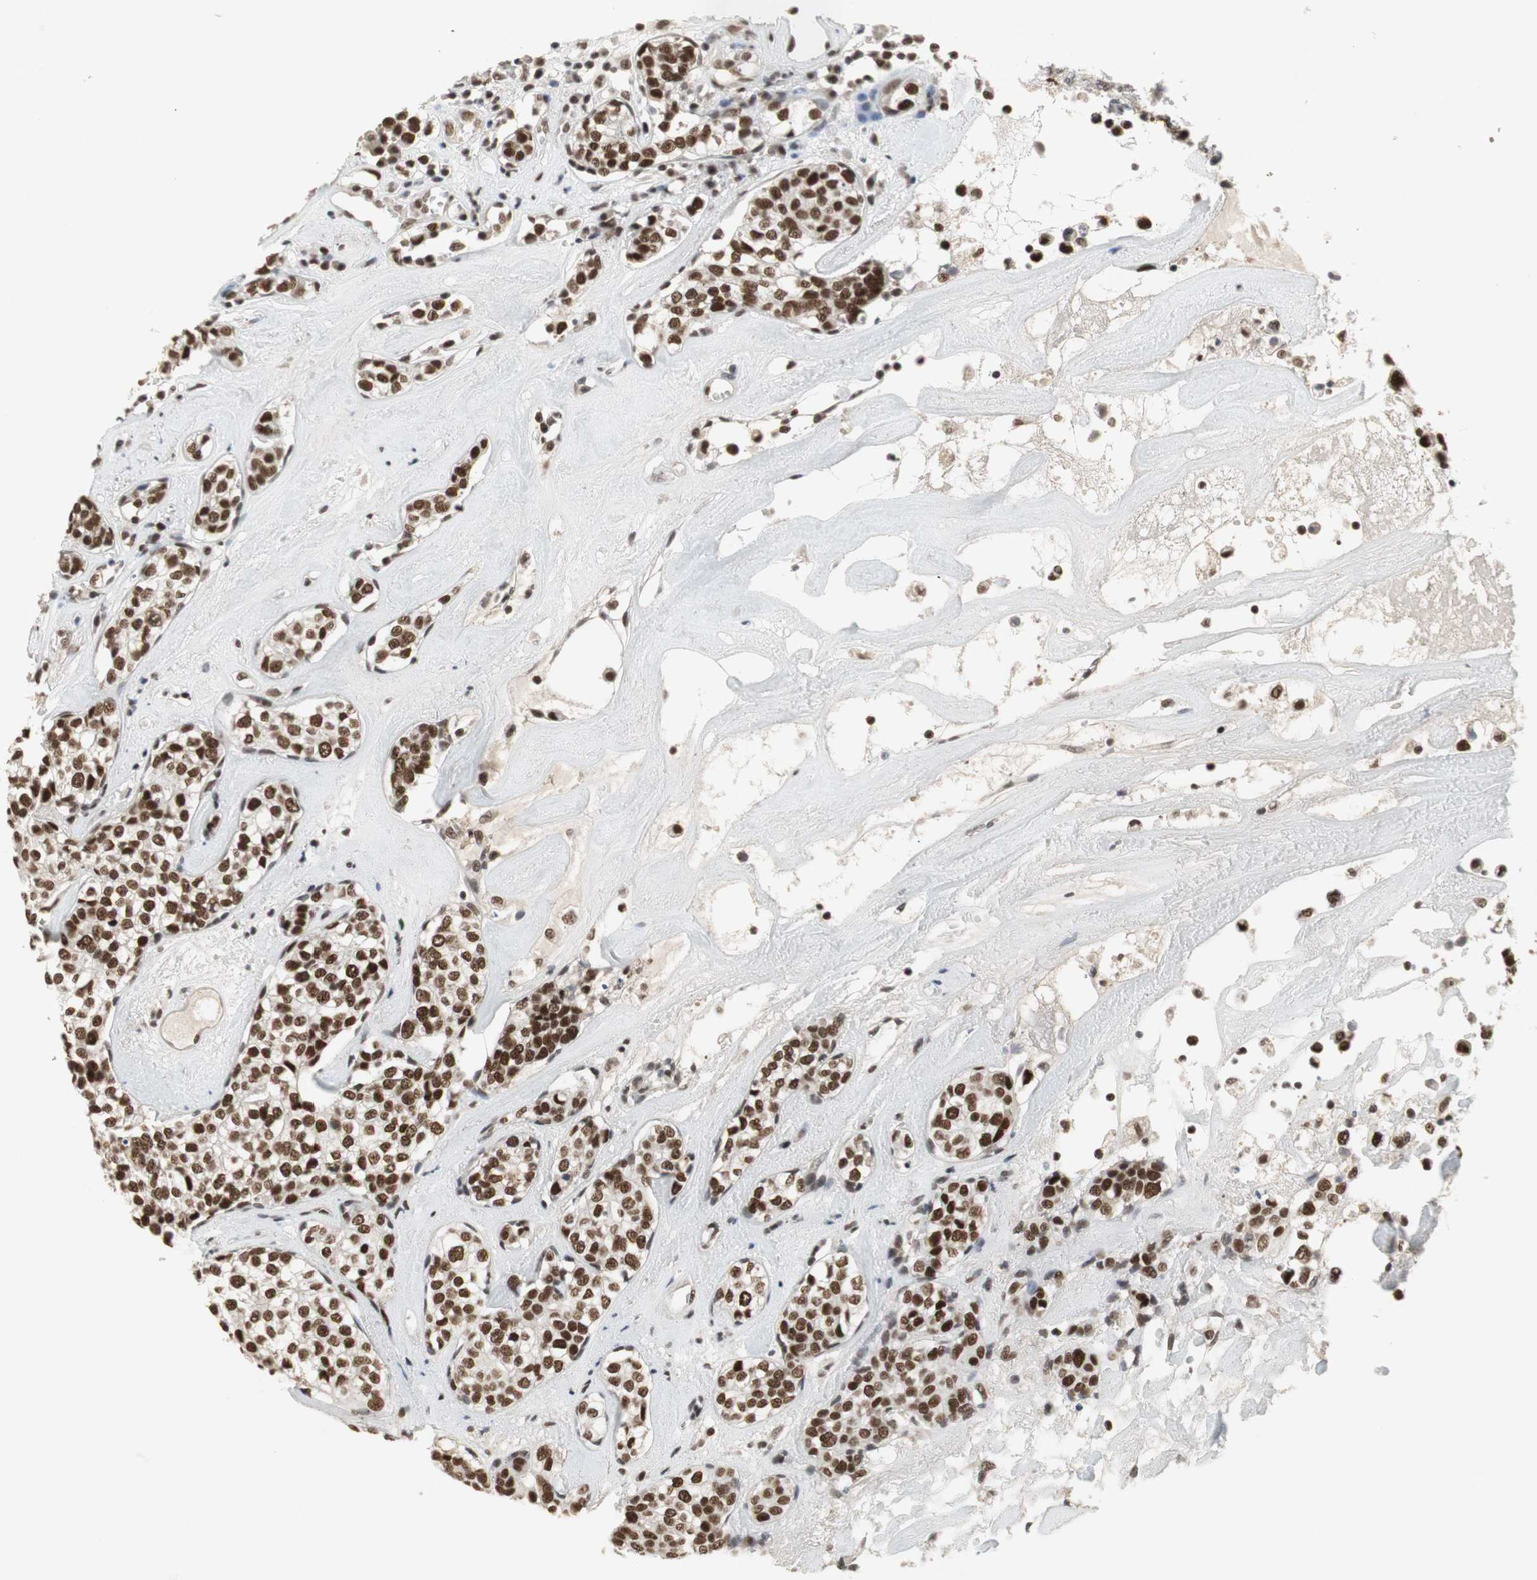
{"staining": {"intensity": "strong", "quantity": ">75%", "location": "nuclear"}, "tissue": "head and neck cancer", "cell_type": "Tumor cells", "image_type": "cancer", "snomed": [{"axis": "morphology", "description": "Adenocarcinoma, NOS"}, {"axis": "topography", "description": "Salivary gland"}, {"axis": "topography", "description": "Head-Neck"}], "caption": "DAB immunohistochemical staining of human head and neck cancer demonstrates strong nuclear protein staining in about >75% of tumor cells. Using DAB (3,3'-diaminobenzidine) (brown) and hematoxylin (blue) stains, captured at high magnification using brightfield microscopy.", "gene": "RTF1", "patient": {"sex": "female", "age": 65}}